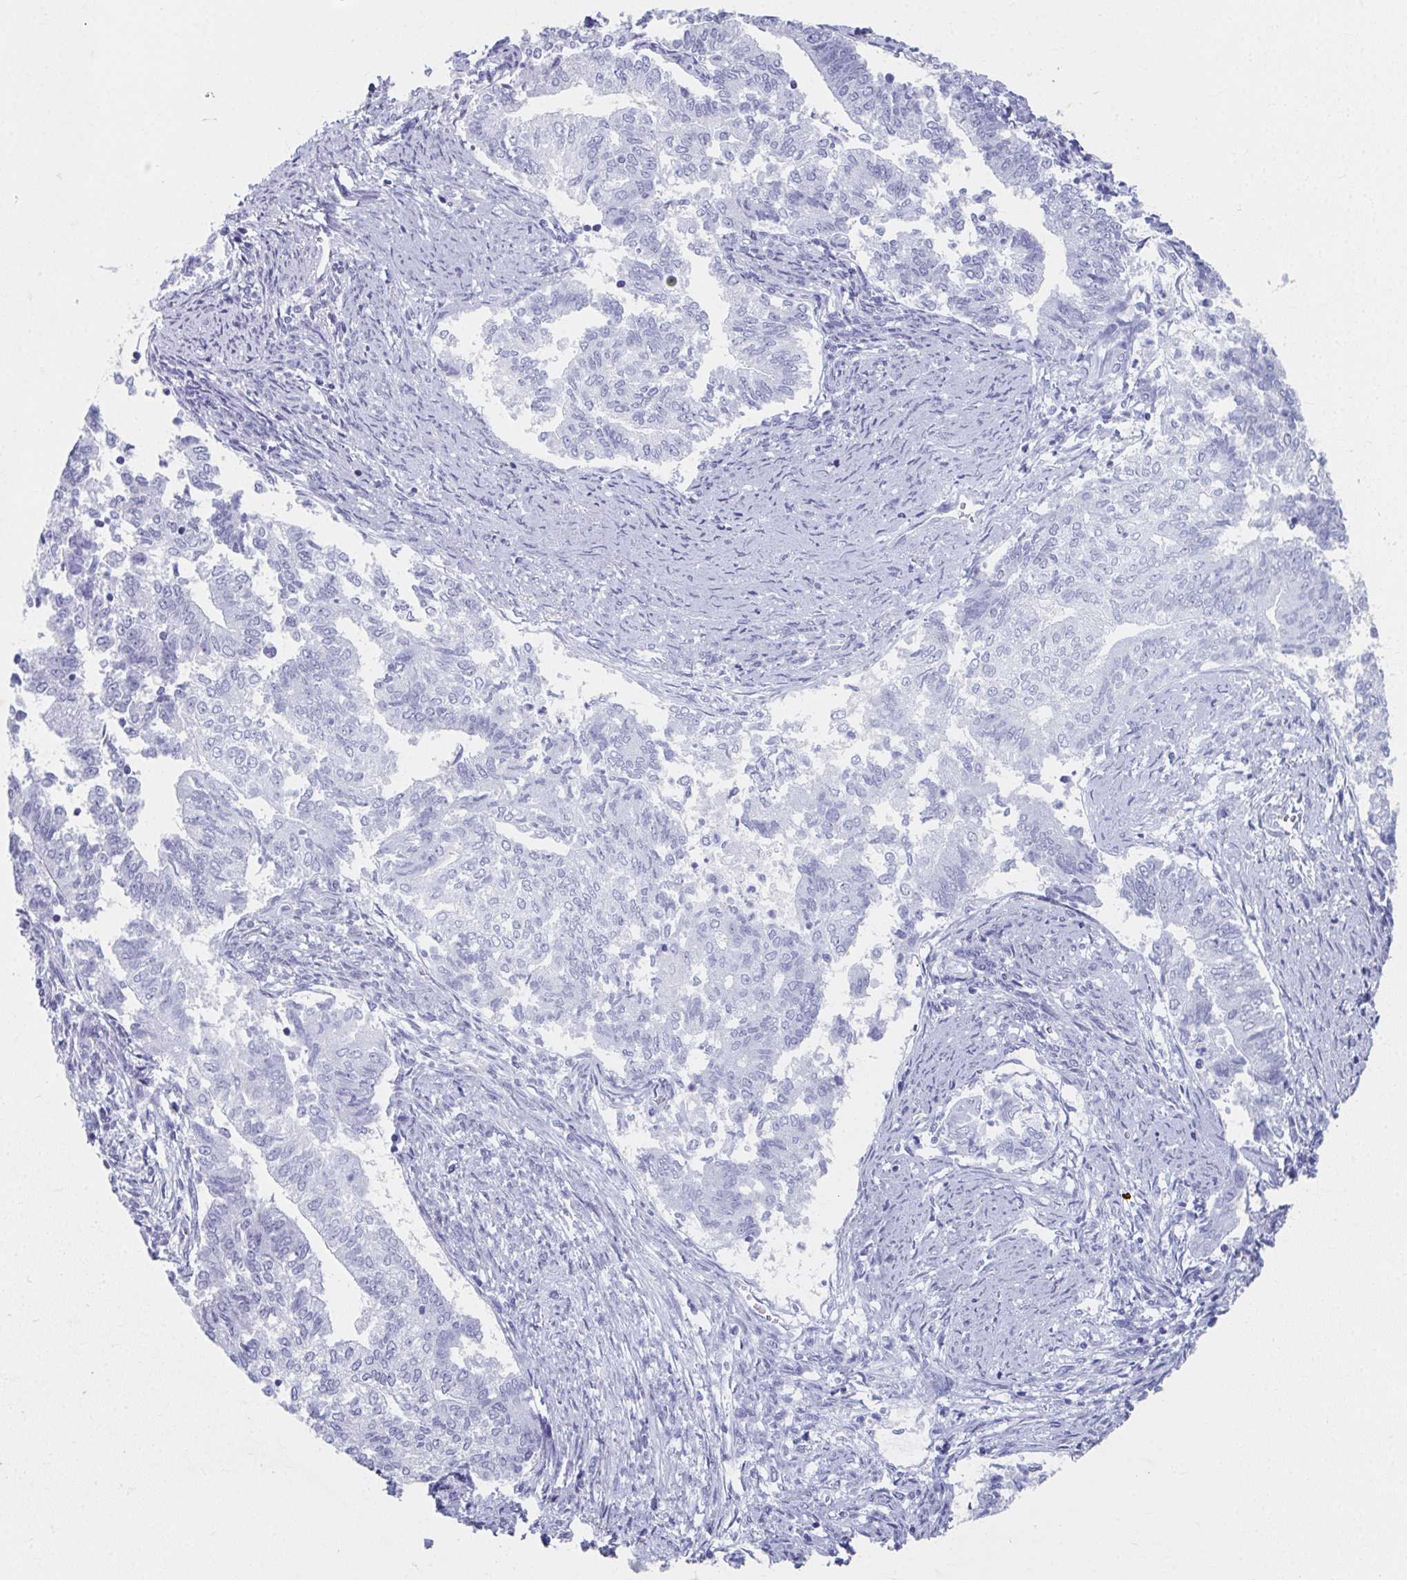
{"staining": {"intensity": "negative", "quantity": "none", "location": "none"}, "tissue": "endometrial cancer", "cell_type": "Tumor cells", "image_type": "cancer", "snomed": [{"axis": "morphology", "description": "Adenocarcinoma, NOS"}, {"axis": "topography", "description": "Endometrium"}], "caption": "Immunohistochemistry micrograph of human endometrial cancer stained for a protein (brown), which displays no positivity in tumor cells. The staining is performed using DAB (3,3'-diaminobenzidine) brown chromogen with nuclei counter-stained in using hematoxylin.", "gene": "GHRL", "patient": {"sex": "female", "age": 65}}